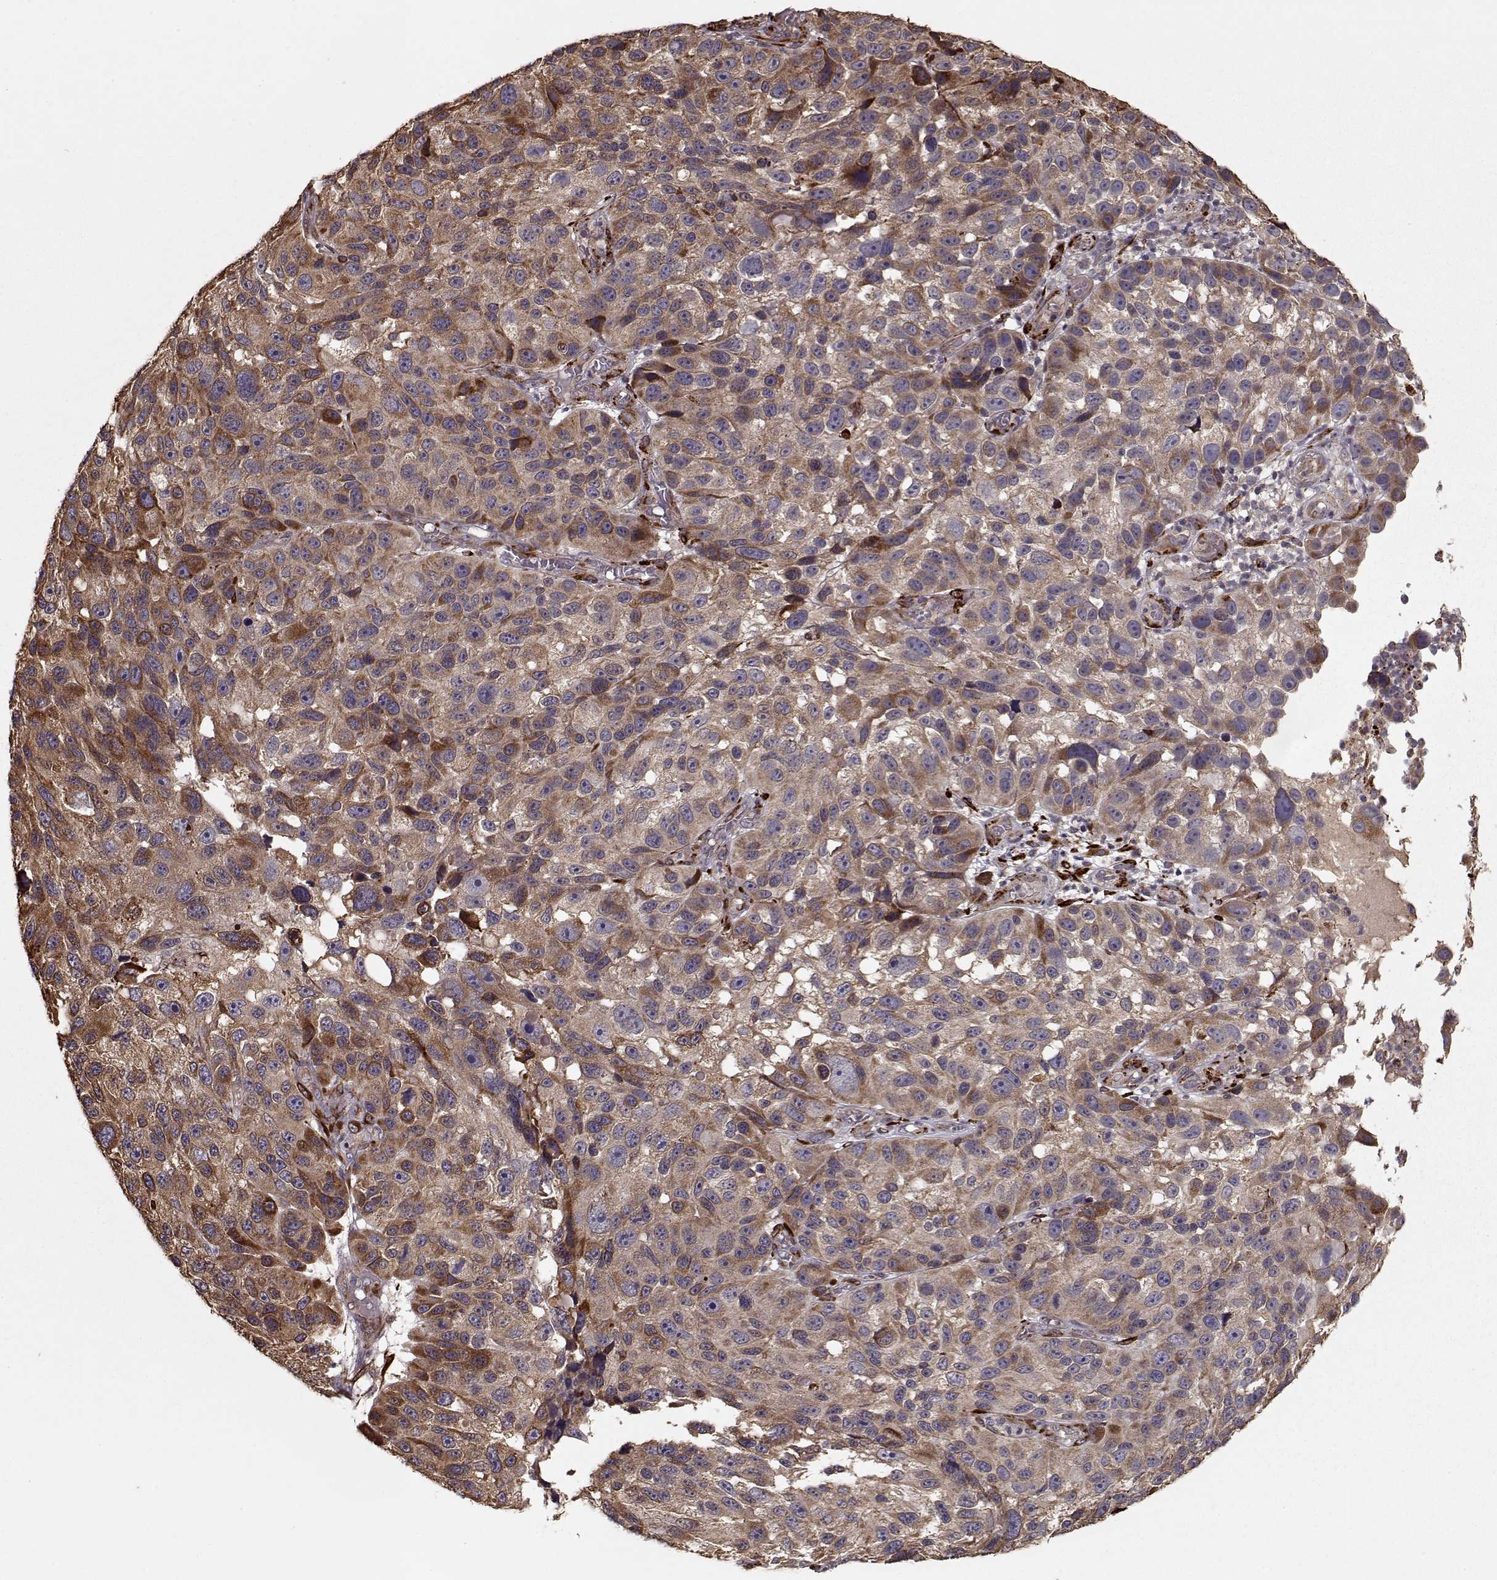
{"staining": {"intensity": "strong", "quantity": ">75%", "location": "cytoplasmic/membranous"}, "tissue": "melanoma", "cell_type": "Tumor cells", "image_type": "cancer", "snomed": [{"axis": "morphology", "description": "Malignant melanoma, NOS"}, {"axis": "topography", "description": "Skin"}], "caption": "Malignant melanoma stained with a protein marker exhibits strong staining in tumor cells.", "gene": "IMMP1L", "patient": {"sex": "male", "age": 53}}